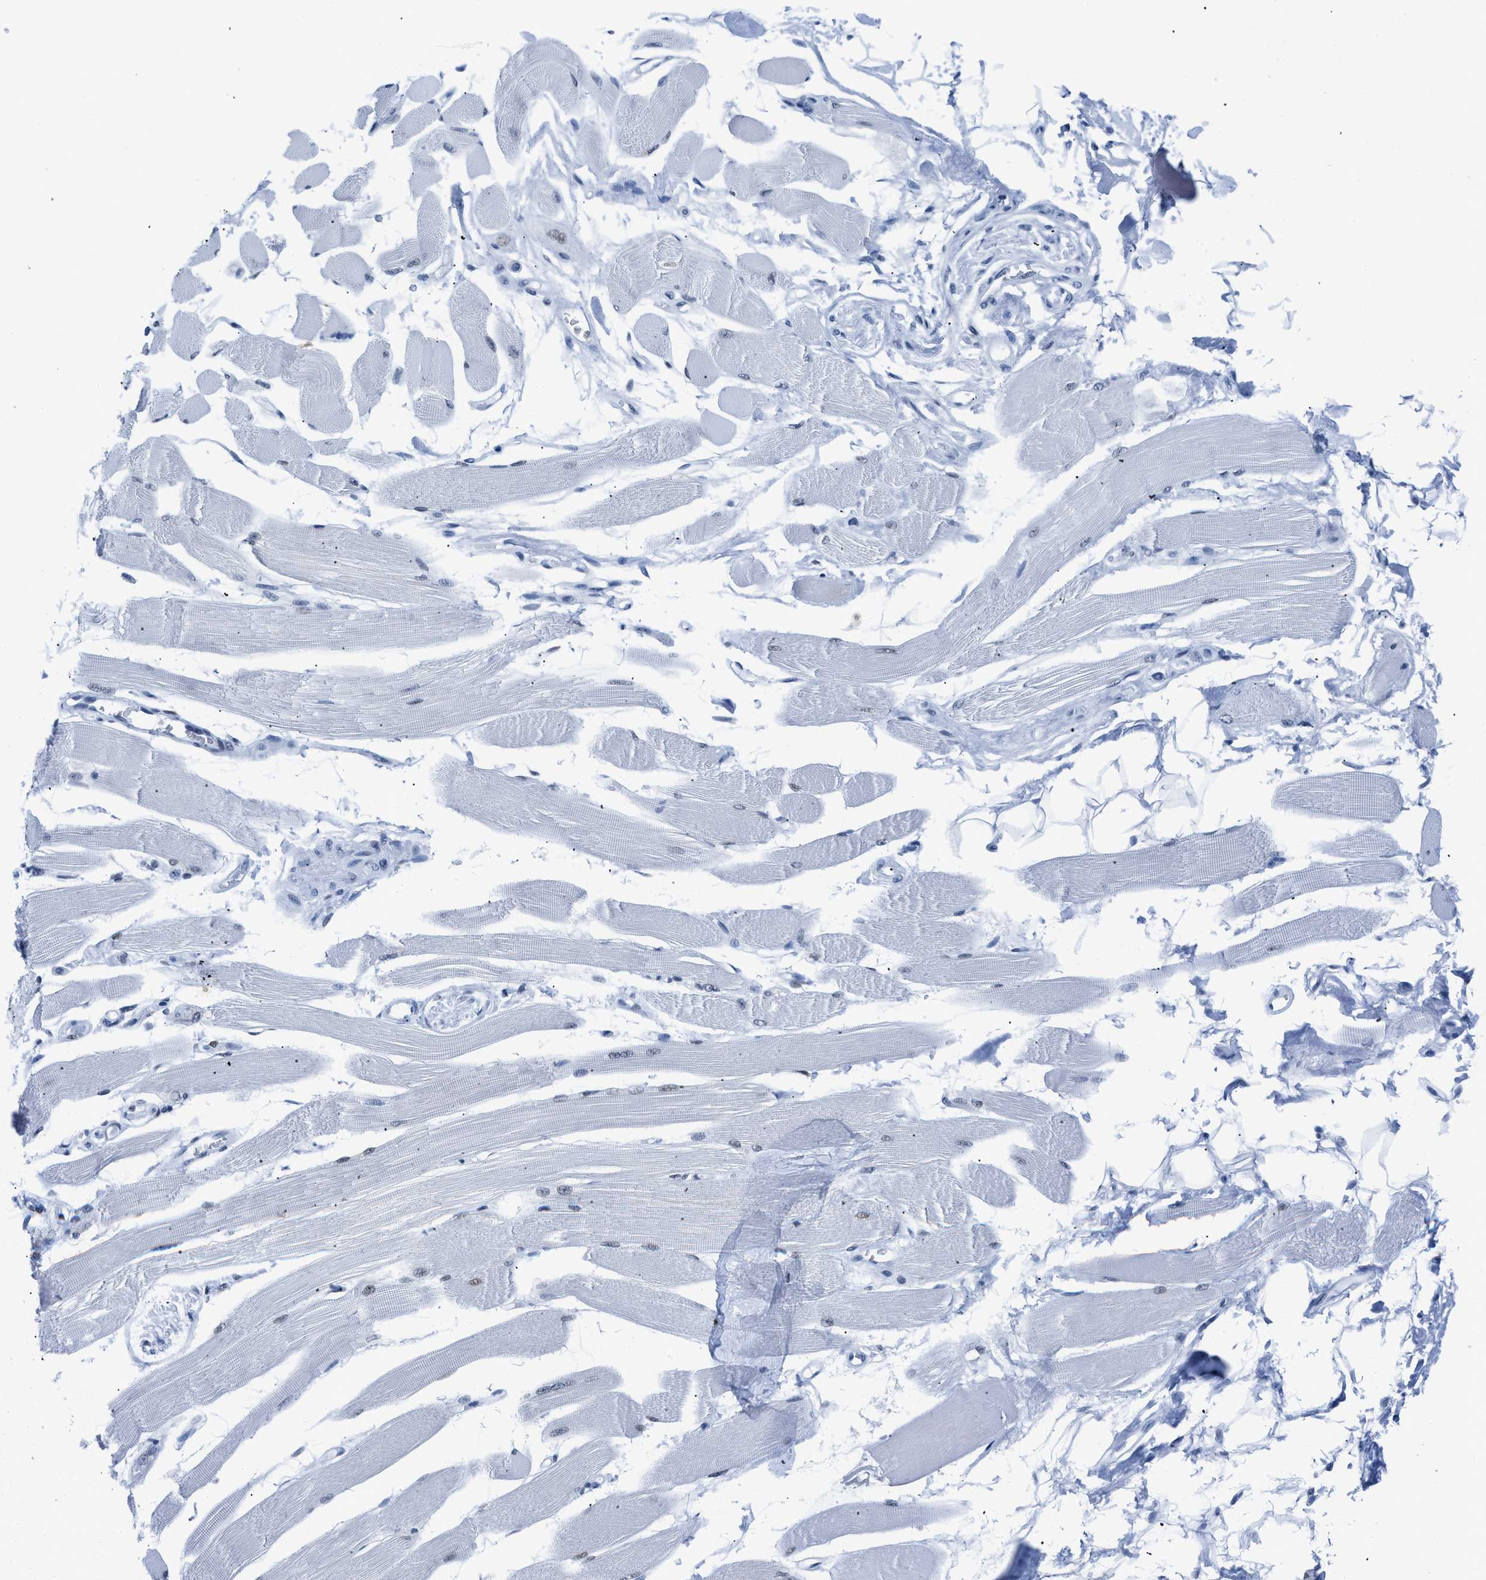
{"staining": {"intensity": "moderate", "quantity": "<25%", "location": "nuclear"}, "tissue": "skeletal muscle", "cell_type": "Myocytes", "image_type": "normal", "snomed": [{"axis": "morphology", "description": "Normal tissue, NOS"}, {"axis": "topography", "description": "Skeletal muscle"}, {"axis": "topography", "description": "Peripheral nerve tissue"}], "caption": "Protein expression analysis of normal skeletal muscle demonstrates moderate nuclear expression in about <25% of myocytes.", "gene": "CTBP1", "patient": {"sex": "female", "age": 84}}